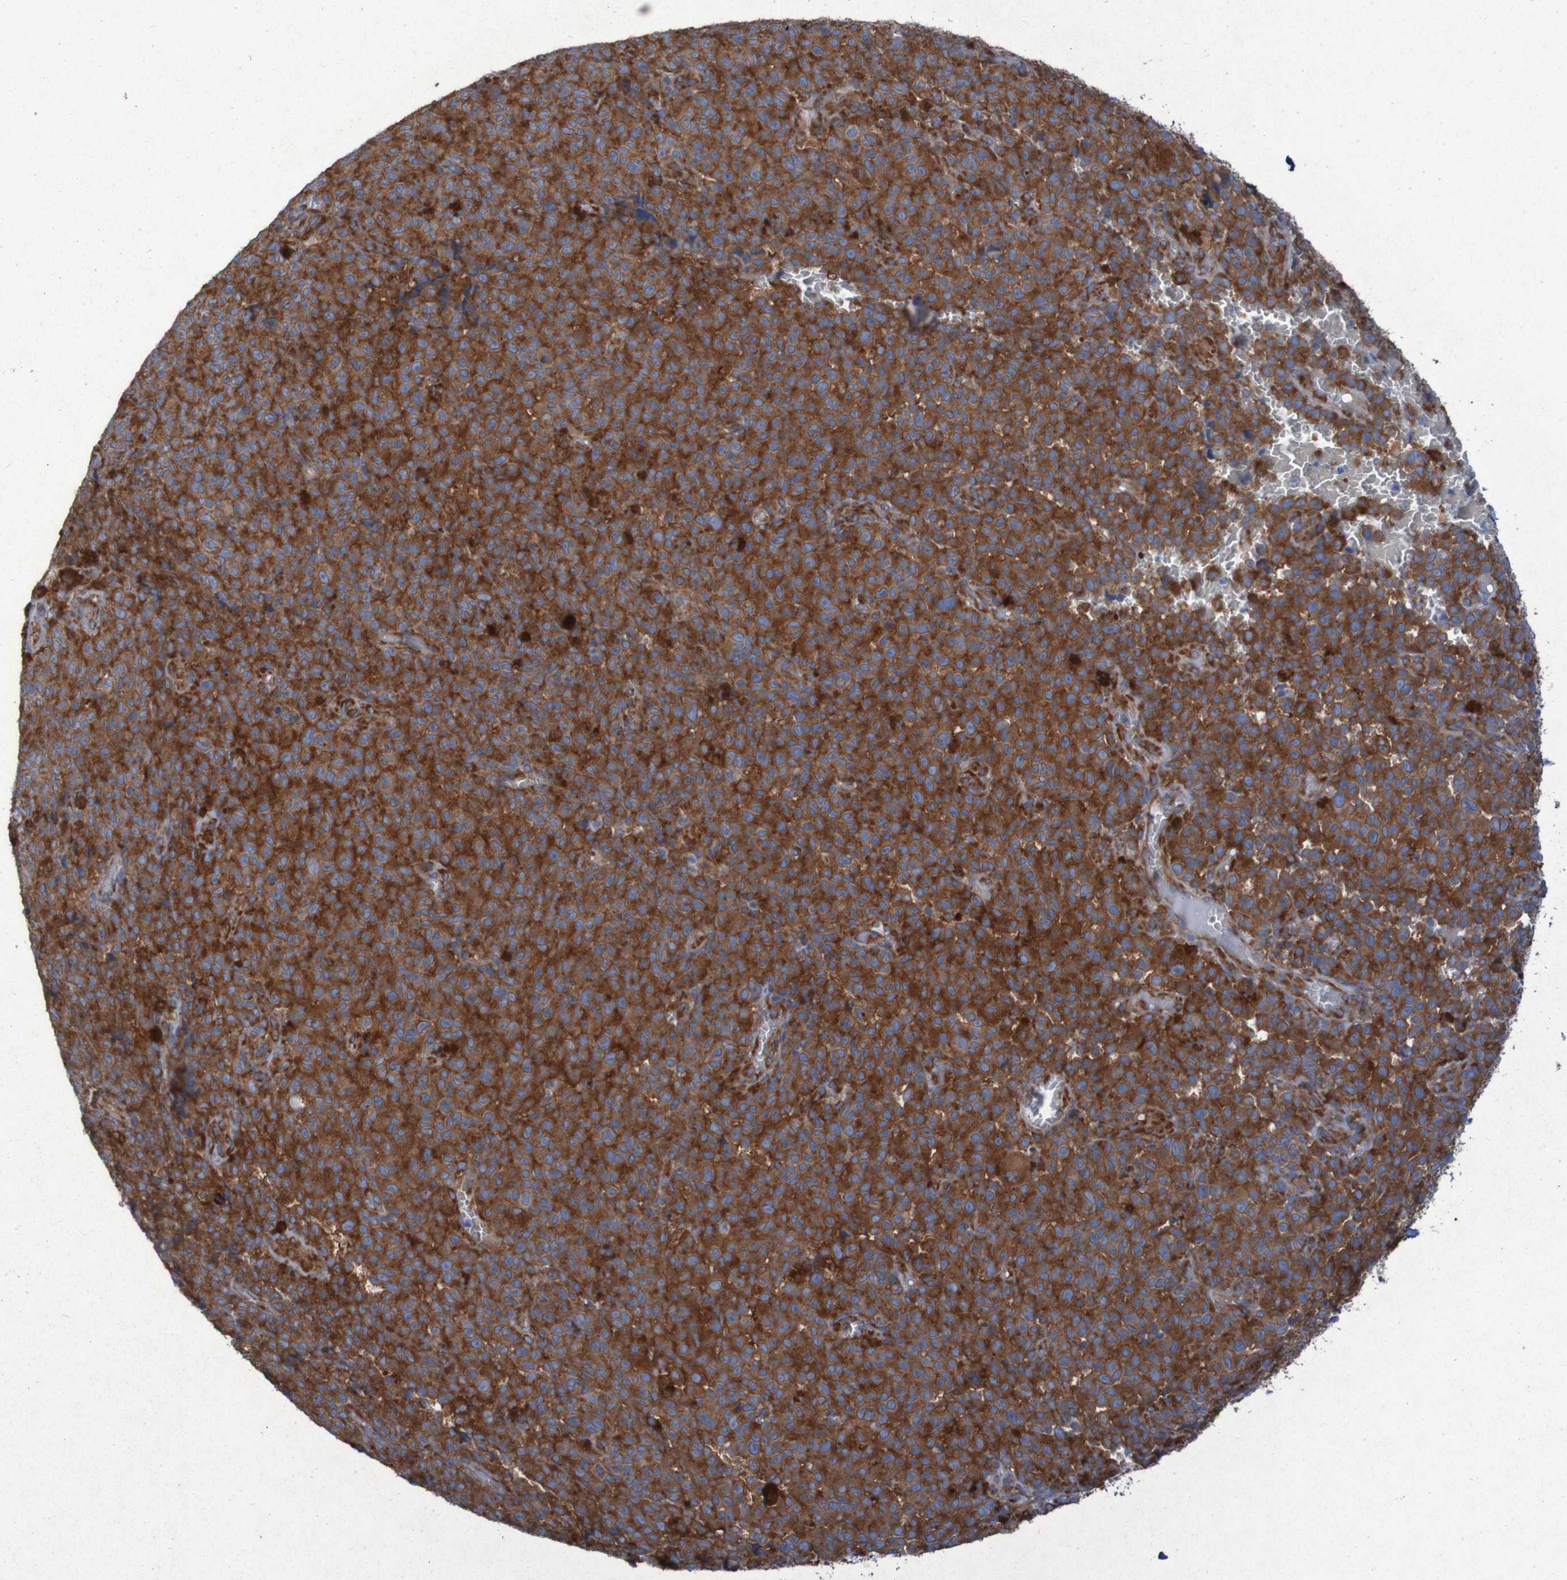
{"staining": {"intensity": "strong", "quantity": ">75%", "location": "cytoplasmic/membranous"}, "tissue": "melanoma", "cell_type": "Tumor cells", "image_type": "cancer", "snomed": [{"axis": "morphology", "description": "Malignant melanoma, NOS"}, {"axis": "topography", "description": "Skin"}], "caption": "Immunohistochemical staining of human malignant melanoma shows high levels of strong cytoplasmic/membranous positivity in approximately >75% of tumor cells.", "gene": "RPL10", "patient": {"sex": "female", "age": 82}}